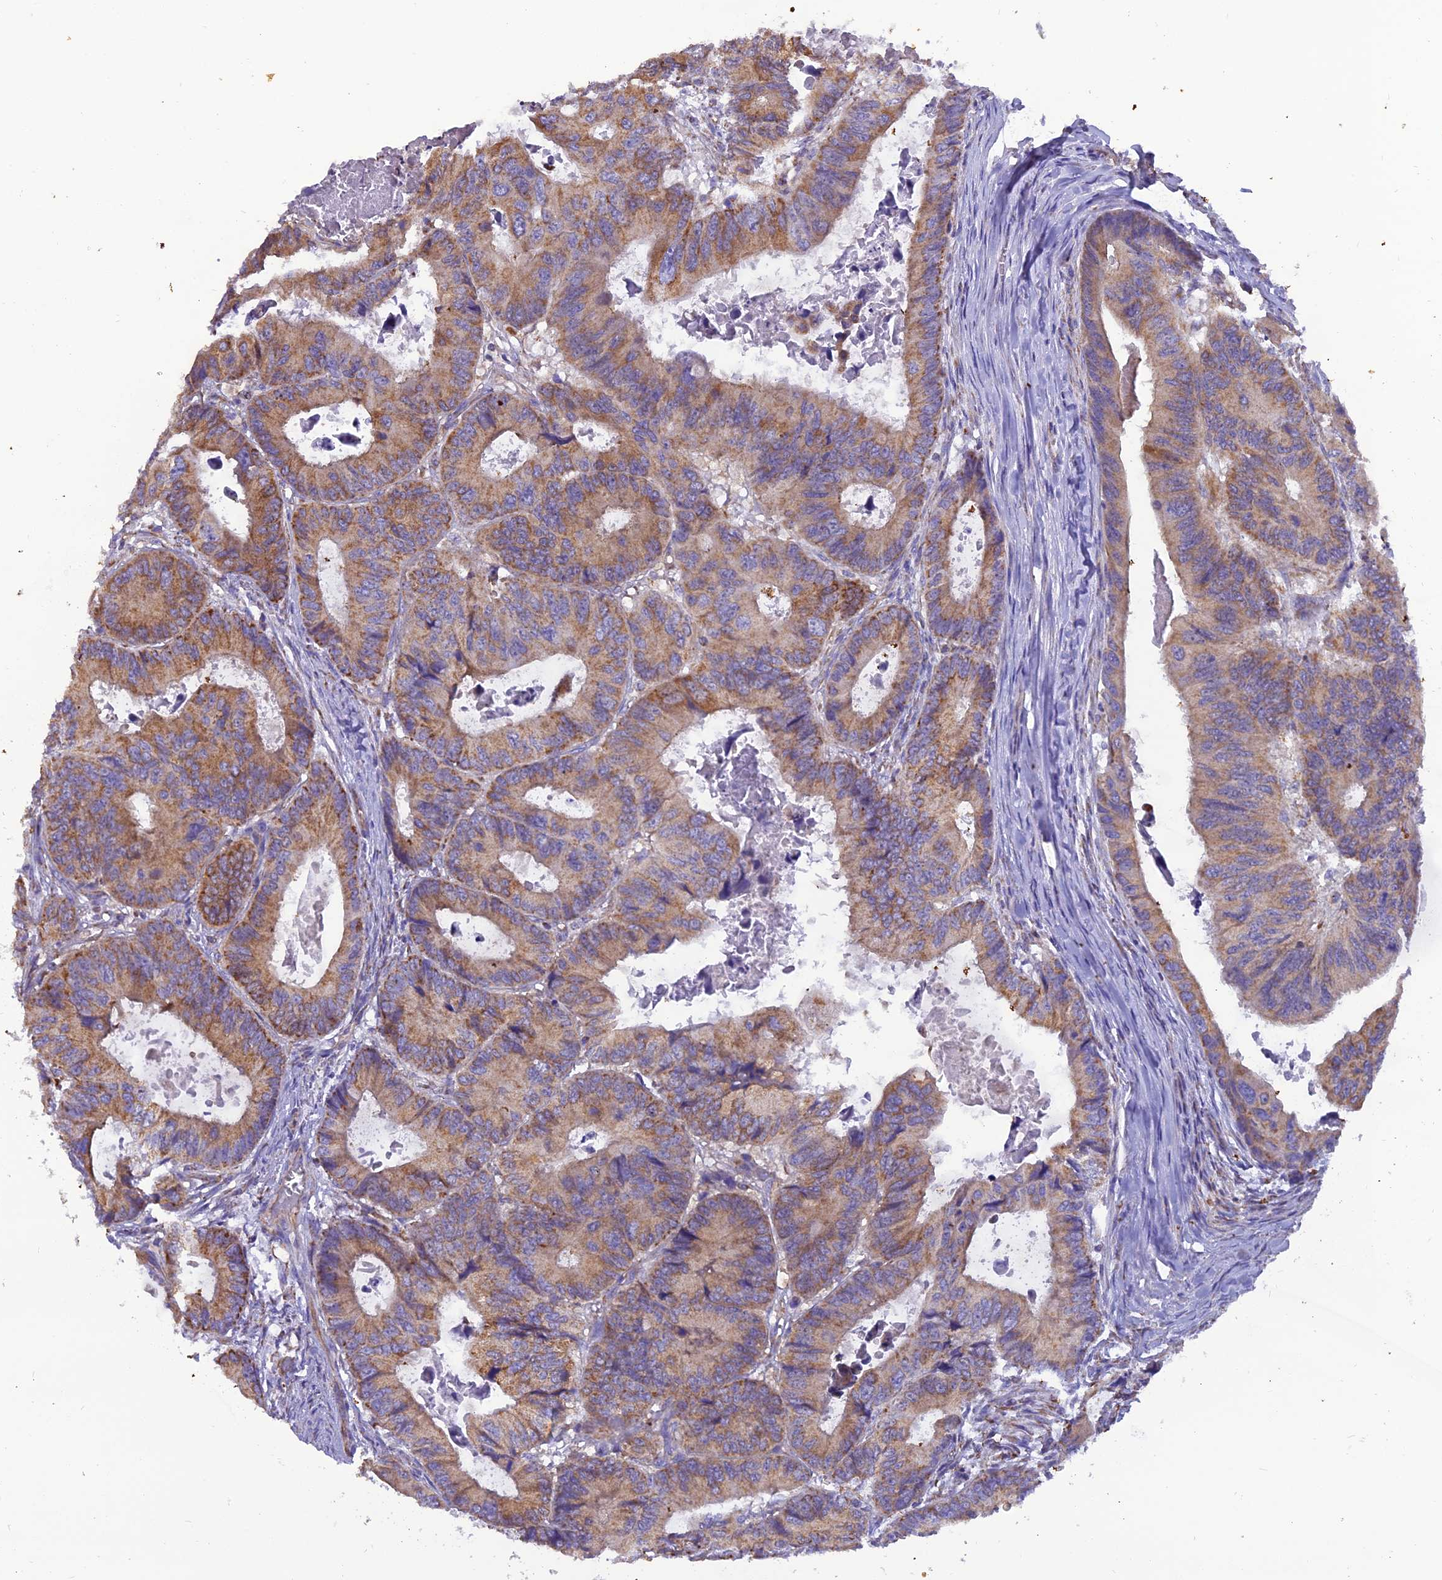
{"staining": {"intensity": "moderate", "quantity": ">75%", "location": "cytoplasmic/membranous"}, "tissue": "colorectal cancer", "cell_type": "Tumor cells", "image_type": "cancer", "snomed": [{"axis": "morphology", "description": "Adenocarcinoma, NOS"}, {"axis": "topography", "description": "Colon"}], "caption": "Protein staining demonstrates moderate cytoplasmic/membranous expression in about >75% of tumor cells in adenocarcinoma (colorectal). (brown staining indicates protein expression, while blue staining denotes nuclei).", "gene": "GPD1", "patient": {"sex": "male", "age": 85}}